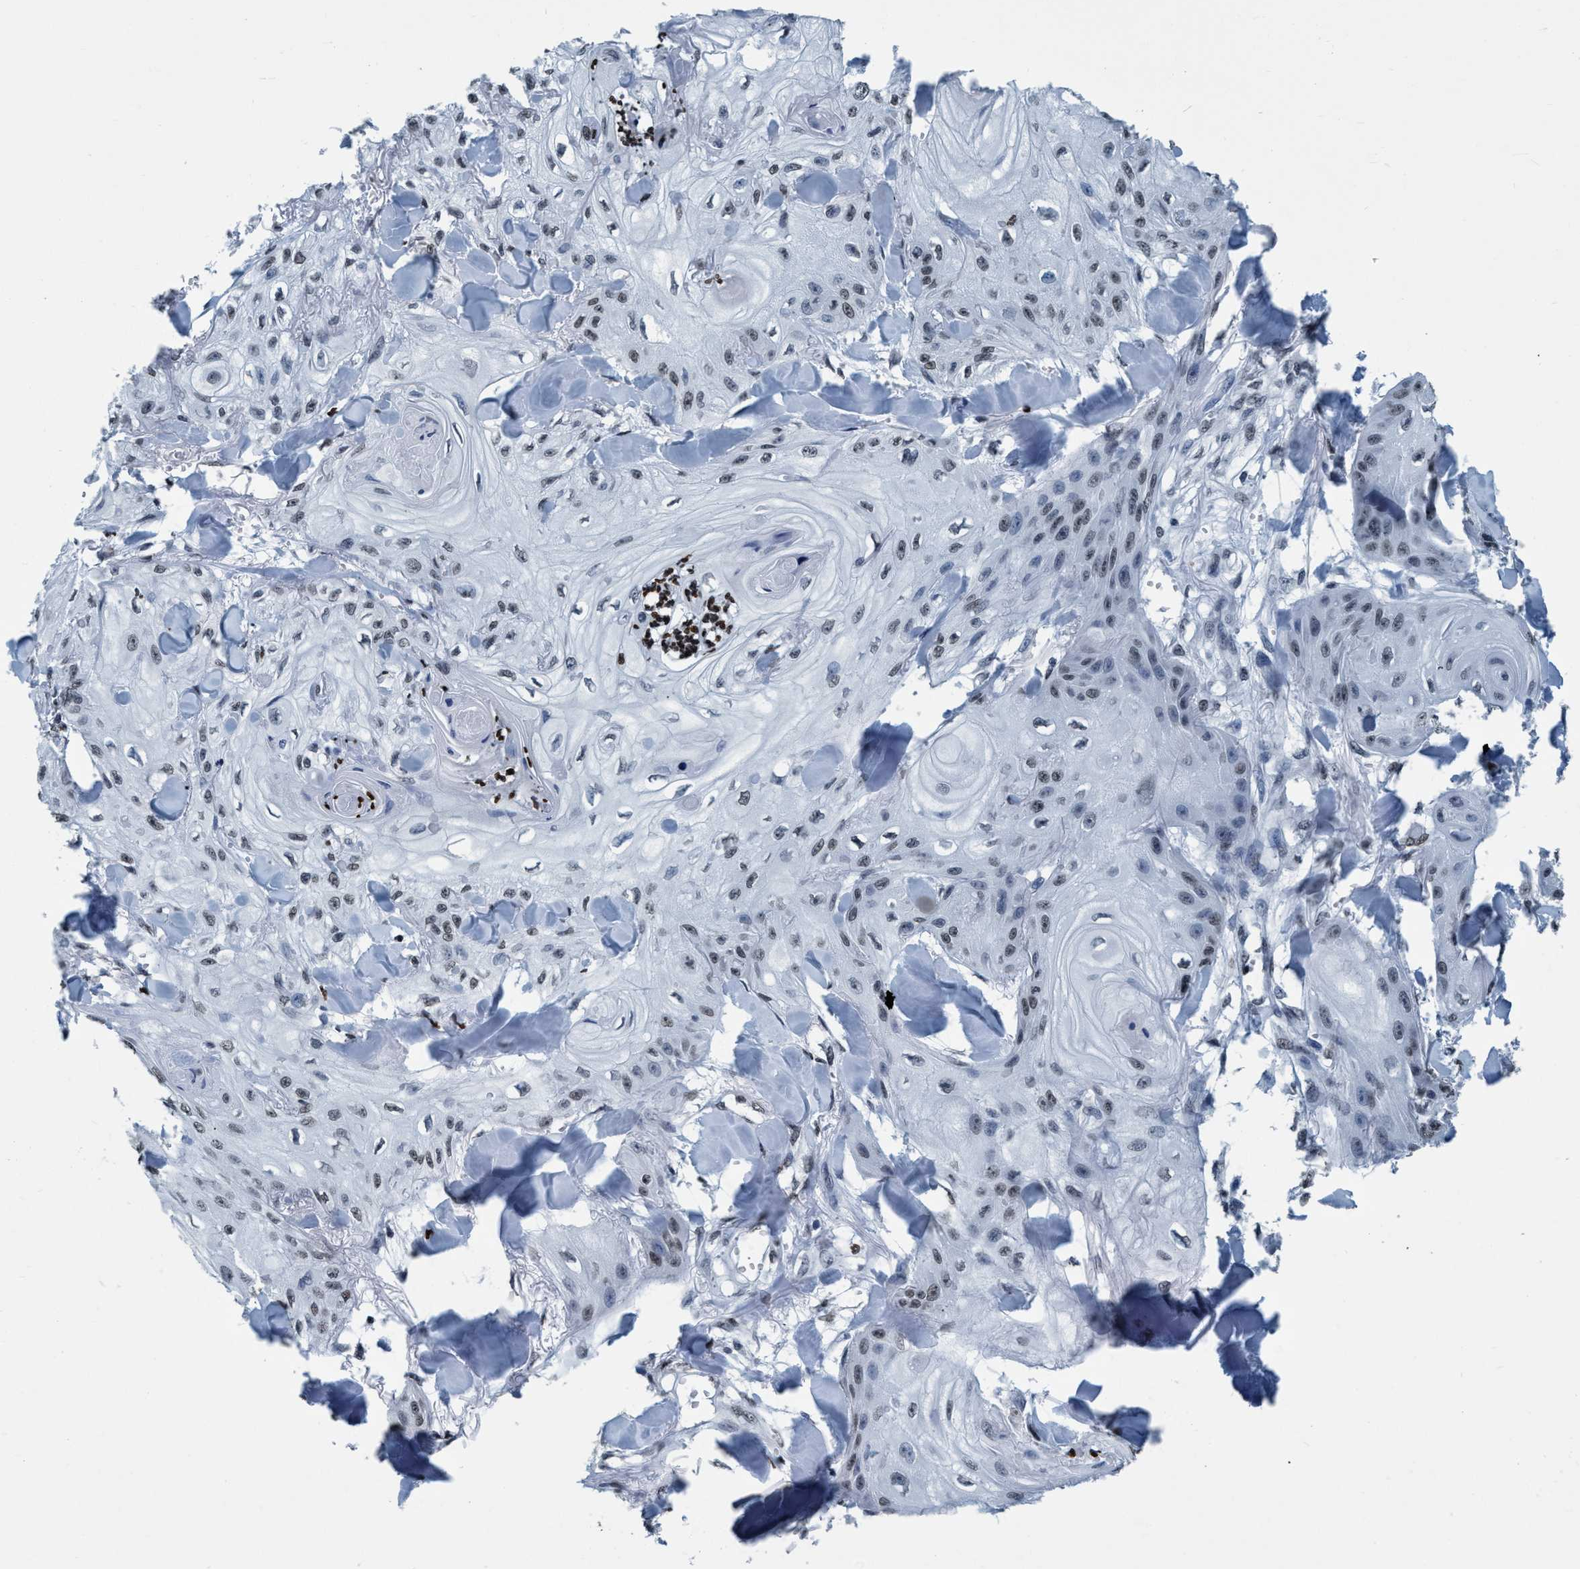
{"staining": {"intensity": "weak", "quantity": ">75%", "location": "nuclear"}, "tissue": "skin cancer", "cell_type": "Tumor cells", "image_type": "cancer", "snomed": [{"axis": "morphology", "description": "Squamous cell carcinoma, NOS"}, {"axis": "topography", "description": "Skin"}], "caption": "Immunohistochemistry (IHC) image of neoplastic tissue: human skin cancer stained using immunohistochemistry displays low levels of weak protein expression localized specifically in the nuclear of tumor cells, appearing as a nuclear brown color.", "gene": "CCNE2", "patient": {"sex": "male", "age": 74}}